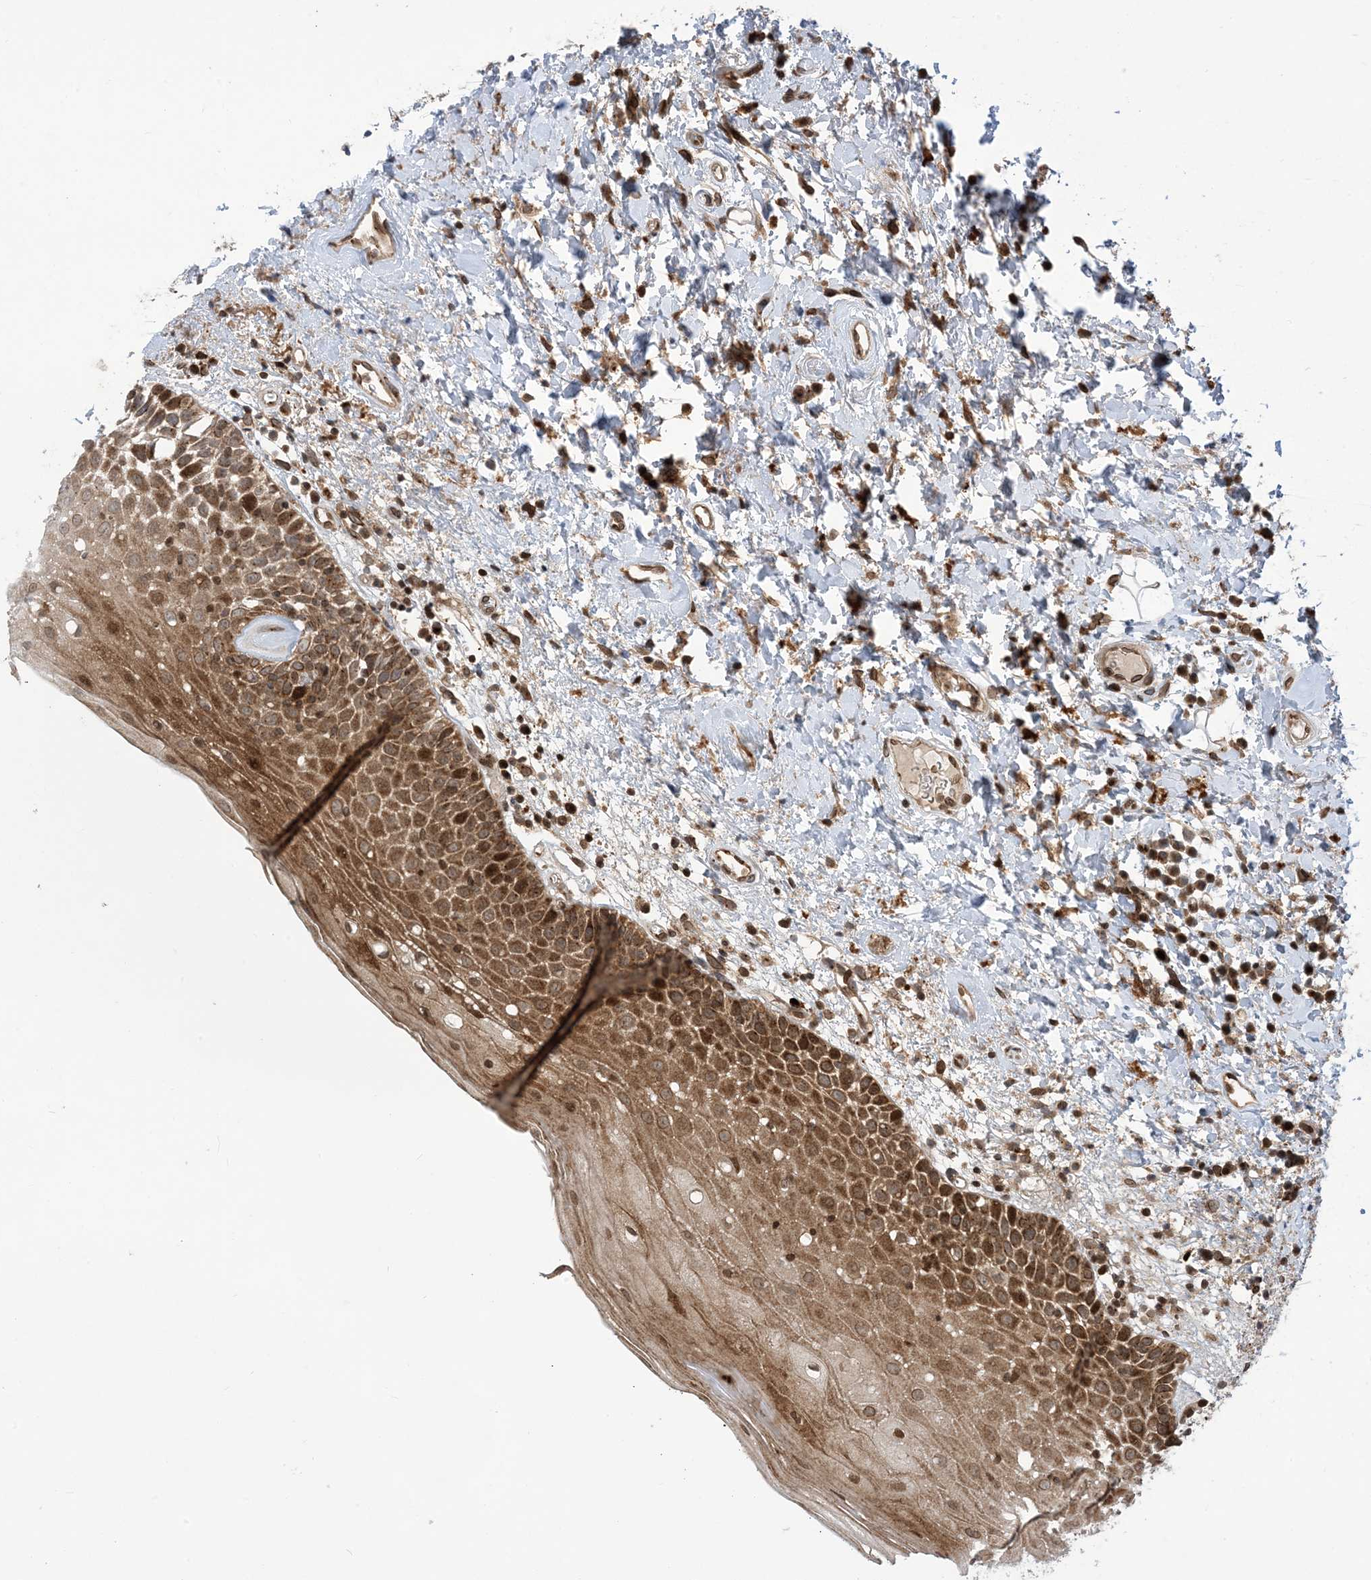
{"staining": {"intensity": "strong", "quantity": "25%-75%", "location": "cytoplasmic/membranous"}, "tissue": "oral mucosa", "cell_type": "Squamous epithelial cells", "image_type": "normal", "snomed": [{"axis": "morphology", "description": "Normal tissue, NOS"}, {"axis": "topography", "description": "Oral tissue"}], "caption": "A high amount of strong cytoplasmic/membranous staining is identified in approximately 25%-75% of squamous epithelial cells in benign oral mucosa. Immunohistochemistry stains the protein in brown and the nuclei are stained blue.", "gene": "CASP4", "patient": {"sex": "male", "age": 74}}